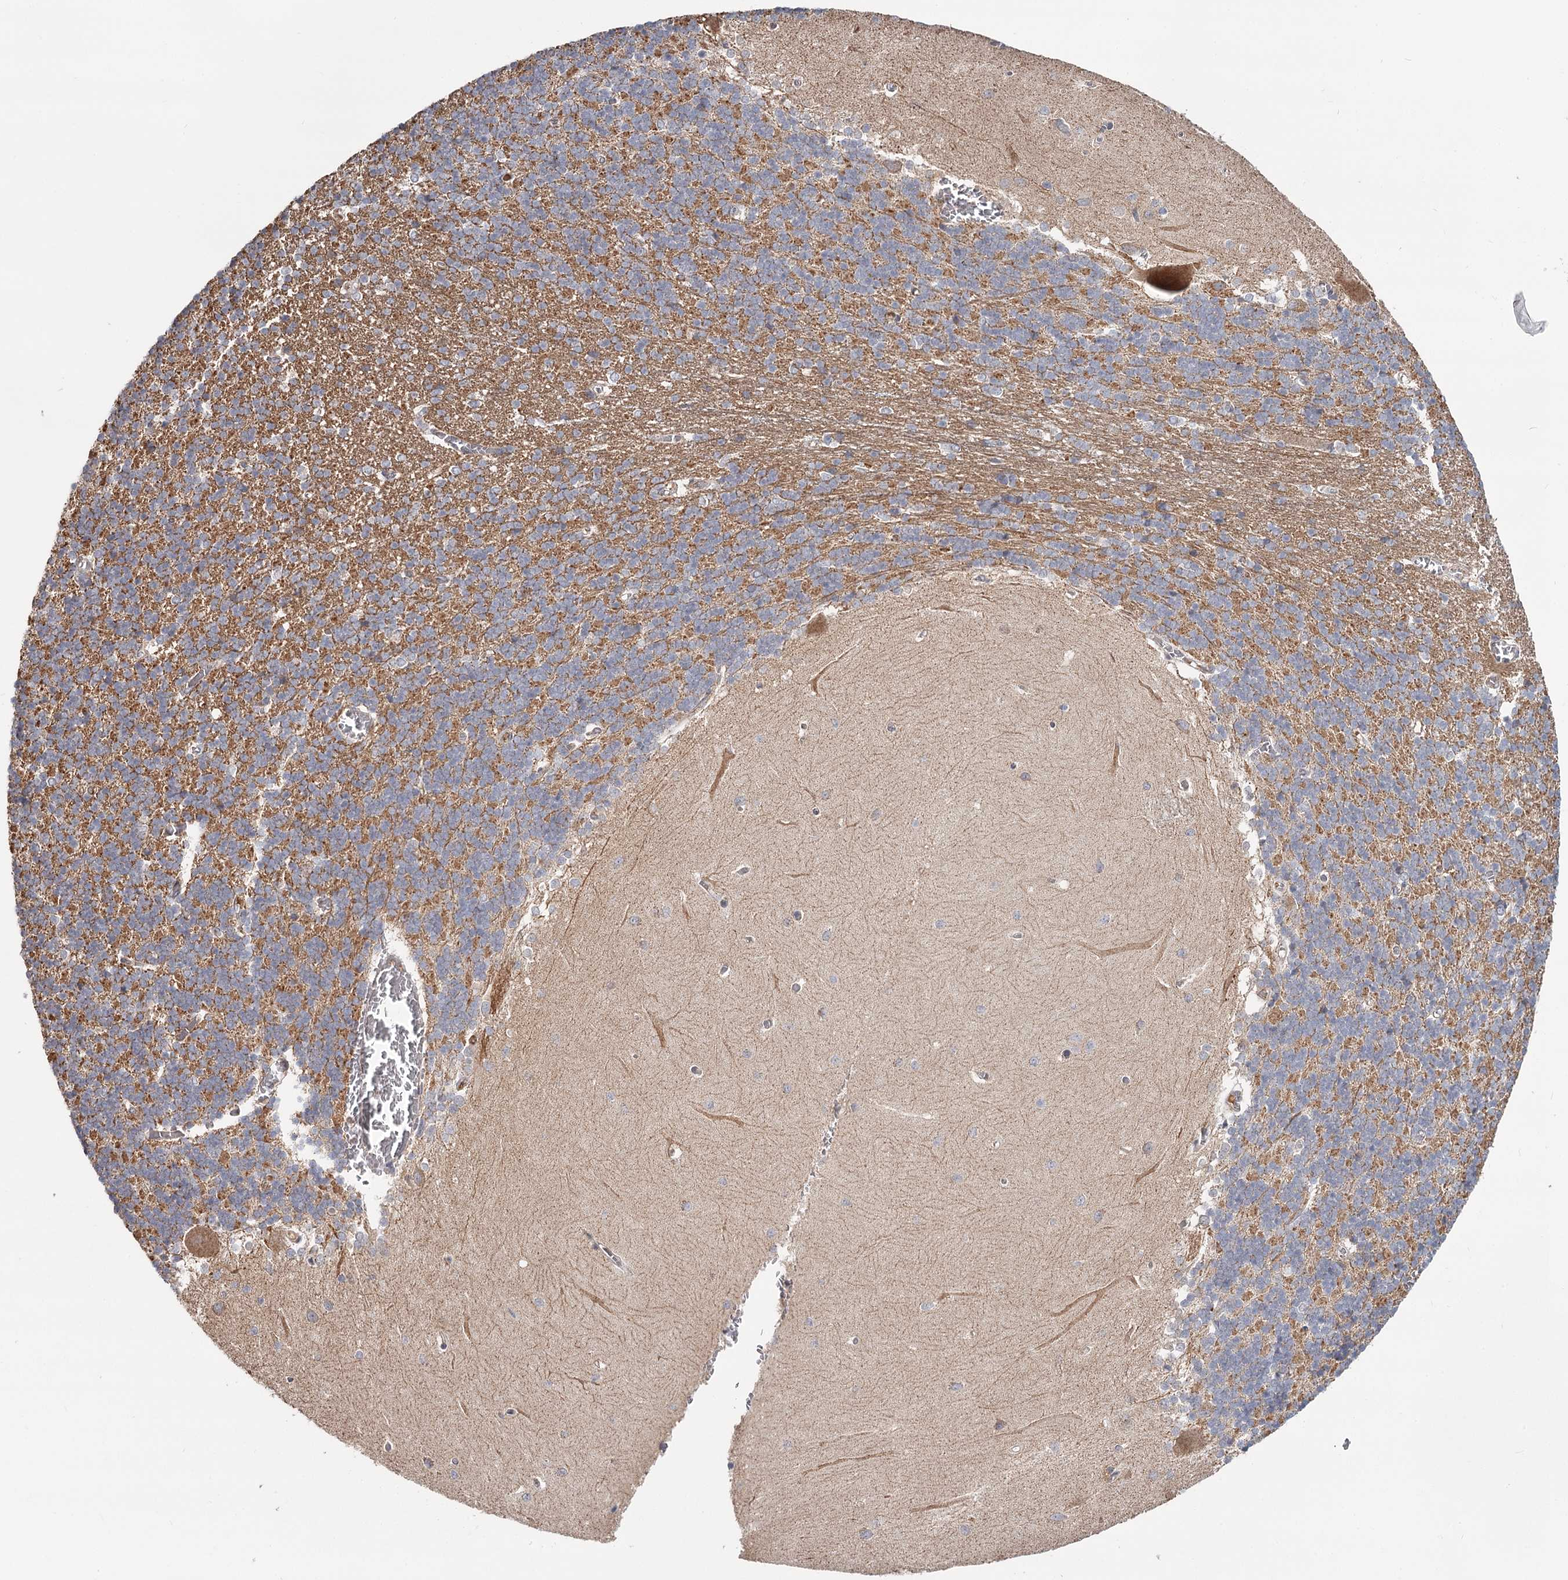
{"staining": {"intensity": "moderate", "quantity": "25%-75%", "location": "cytoplasmic/membranous"}, "tissue": "cerebellum", "cell_type": "Cells in granular layer", "image_type": "normal", "snomed": [{"axis": "morphology", "description": "Normal tissue, NOS"}, {"axis": "topography", "description": "Cerebellum"}], "caption": "Unremarkable cerebellum exhibits moderate cytoplasmic/membranous positivity in about 25%-75% of cells in granular layer The protein is shown in brown color, while the nuclei are stained blue..", "gene": "CDC123", "patient": {"sex": "male", "age": 37}}